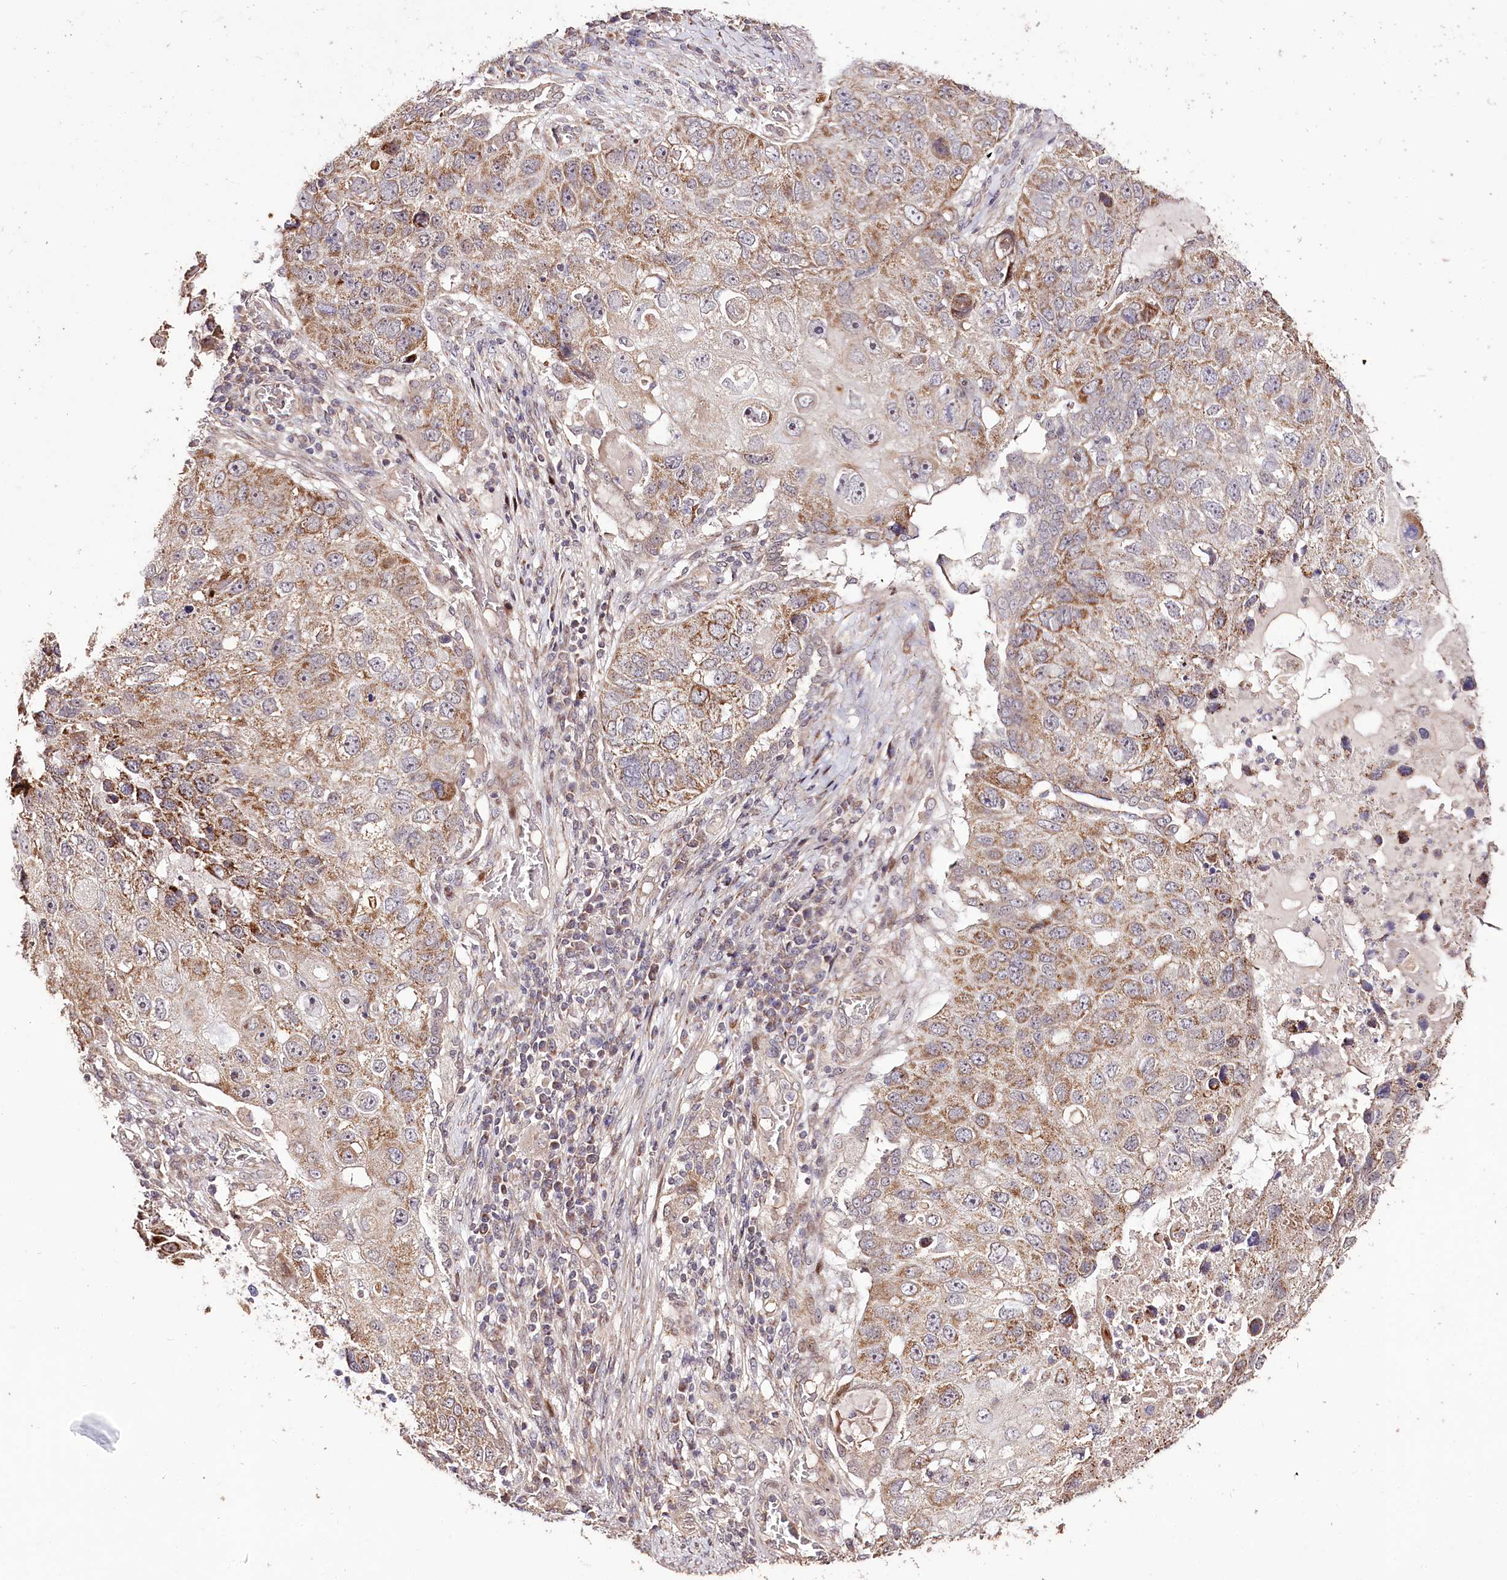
{"staining": {"intensity": "weak", "quantity": ">75%", "location": "cytoplasmic/membranous"}, "tissue": "lung cancer", "cell_type": "Tumor cells", "image_type": "cancer", "snomed": [{"axis": "morphology", "description": "Squamous cell carcinoma, NOS"}, {"axis": "topography", "description": "Lung"}], "caption": "IHC (DAB (3,3'-diaminobenzidine)) staining of lung squamous cell carcinoma demonstrates weak cytoplasmic/membranous protein expression in approximately >75% of tumor cells.", "gene": "CARD19", "patient": {"sex": "male", "age": 61}}